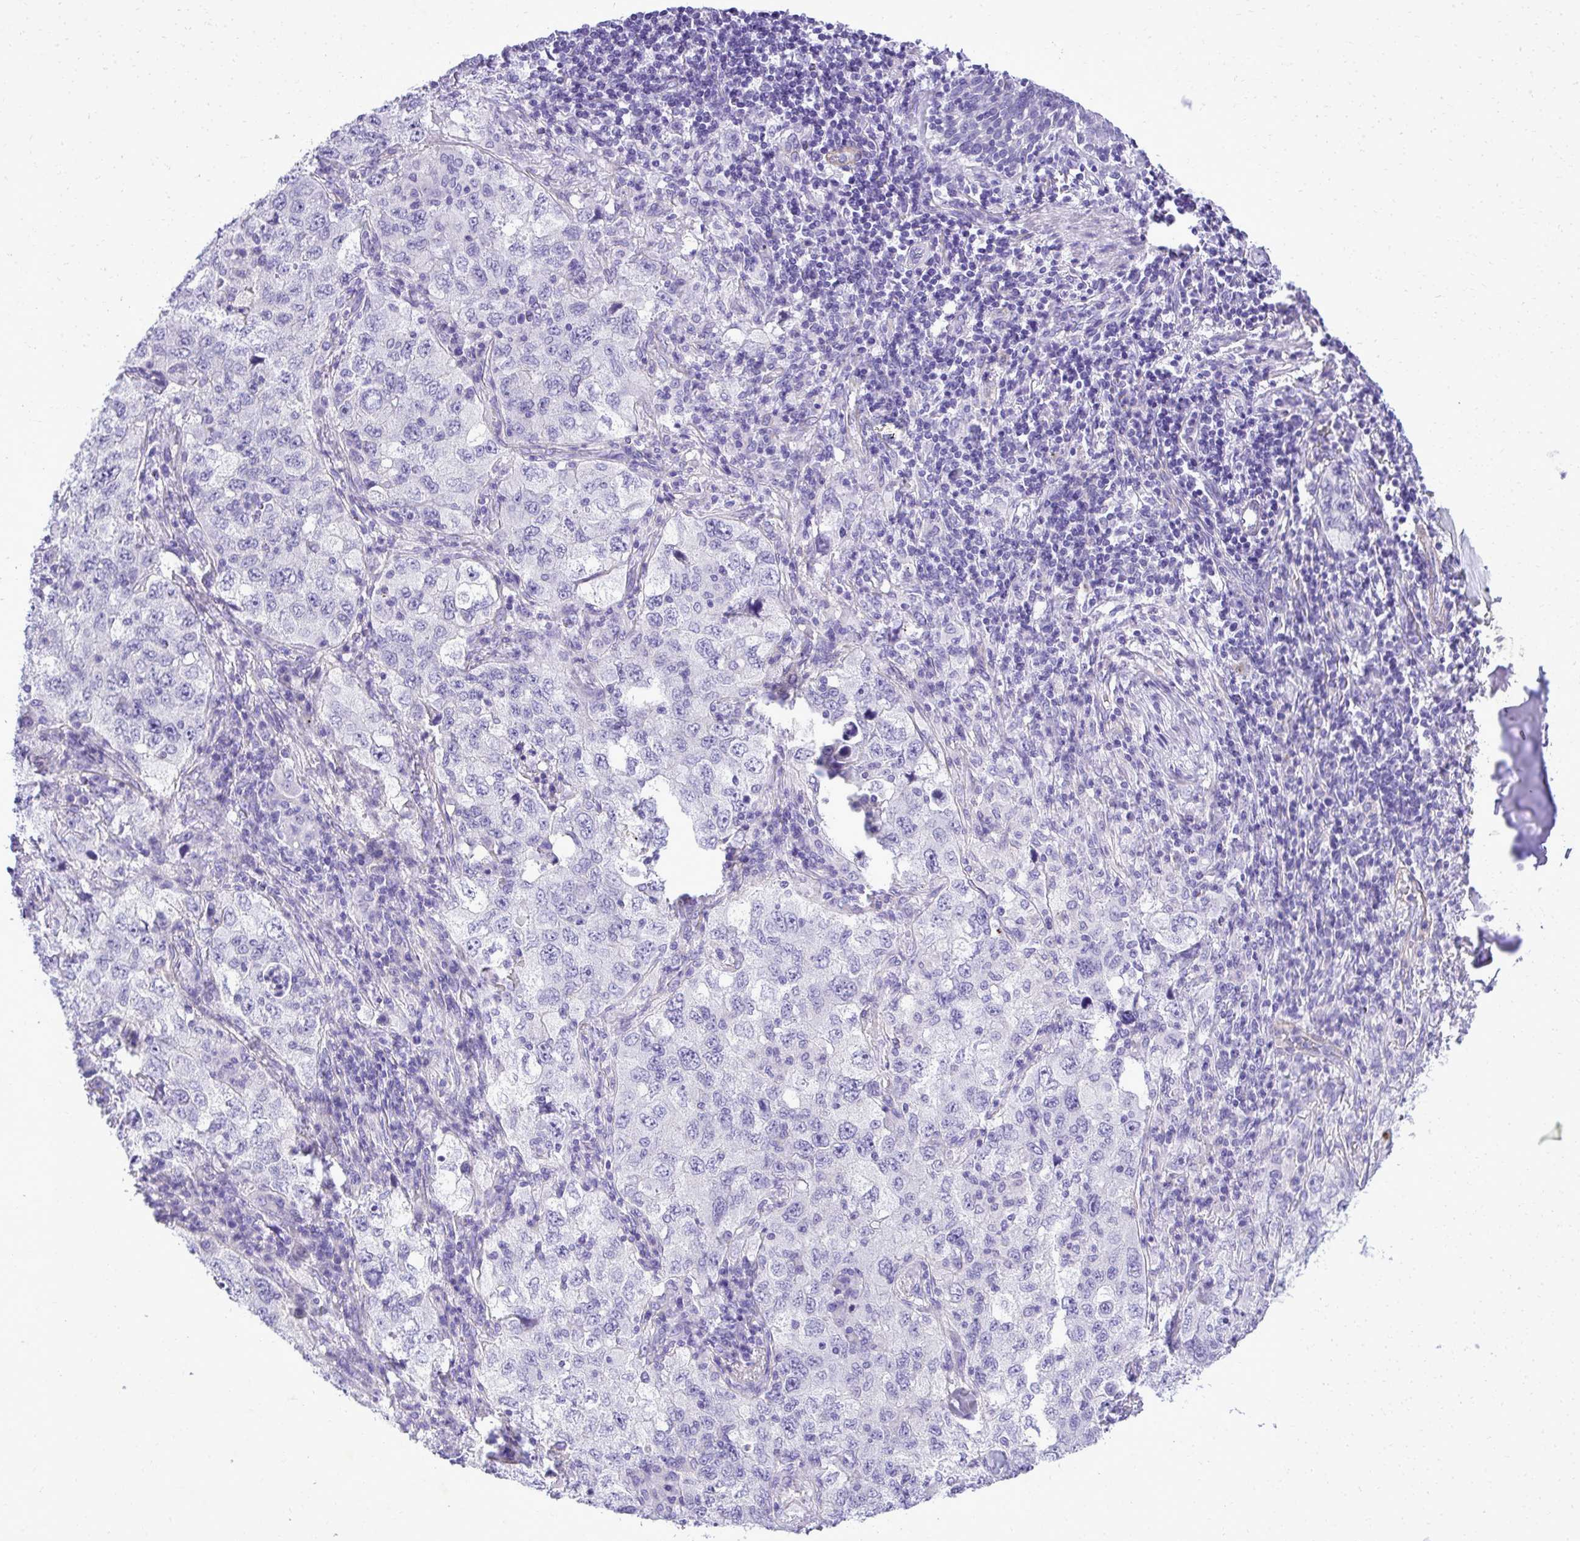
{"staining": {"intensity": "negative", "quantity": "none", "location": "none"}, "tissue": "lung cancer", "cell_type": "Tumor cells", "image_type": "cancer", "snomed": [{"axis": "morphology", "description": "Adenocarcinoma, NOS"}, {"axis": "topography", "description": "Lung"}], "caption": "Tumor cells are negative for brown protein staining in lung adenocarcinoma. The staining is performed using DAB (3,3'-diaminobenzidine) brown chromogen with nuclei counter-stained in using hematoxylin.", "gene": "PITPNM3", "patient": {"sex": "female", "age": 57}}